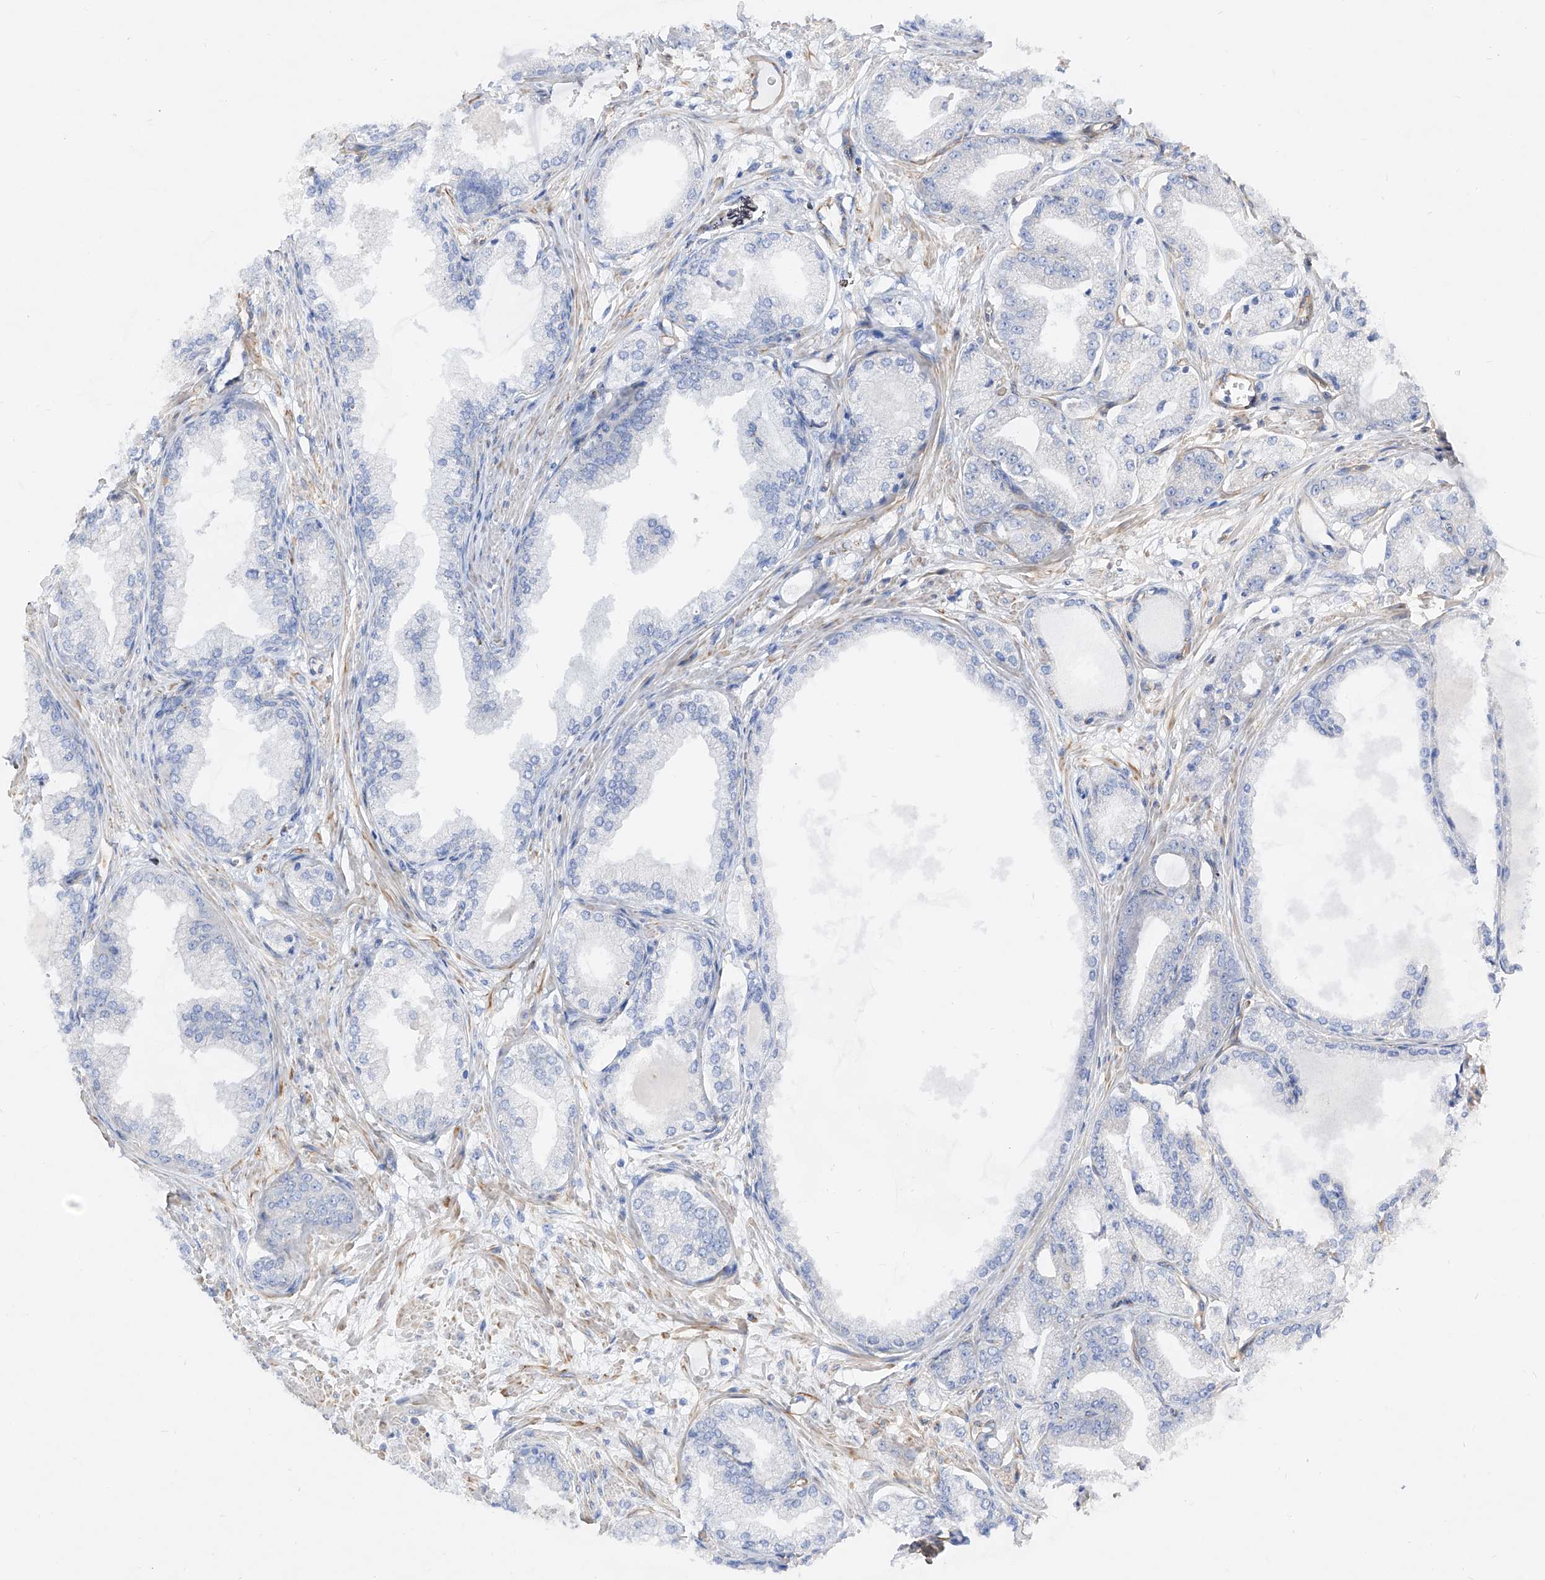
{"staining": {"intensity": "negative", "quantity": "none", "location": "none"}, "tissue": "prostate cancer", "cell_type": "Tumor cells", "image_type": "cancer", "snomed": [{"axis": "morphology", "description": "Adenocarcinoma, Low grade"}, {"axis": "topography", "description": "Prostate"}], "caption": "This is an immunohistochemistry histopathology image of prostate adenocarcinoma (low-grade). There is no positivity in tumor cells.", "gene": "LCA5", "patient": {"sex": "male", "age": 63}}